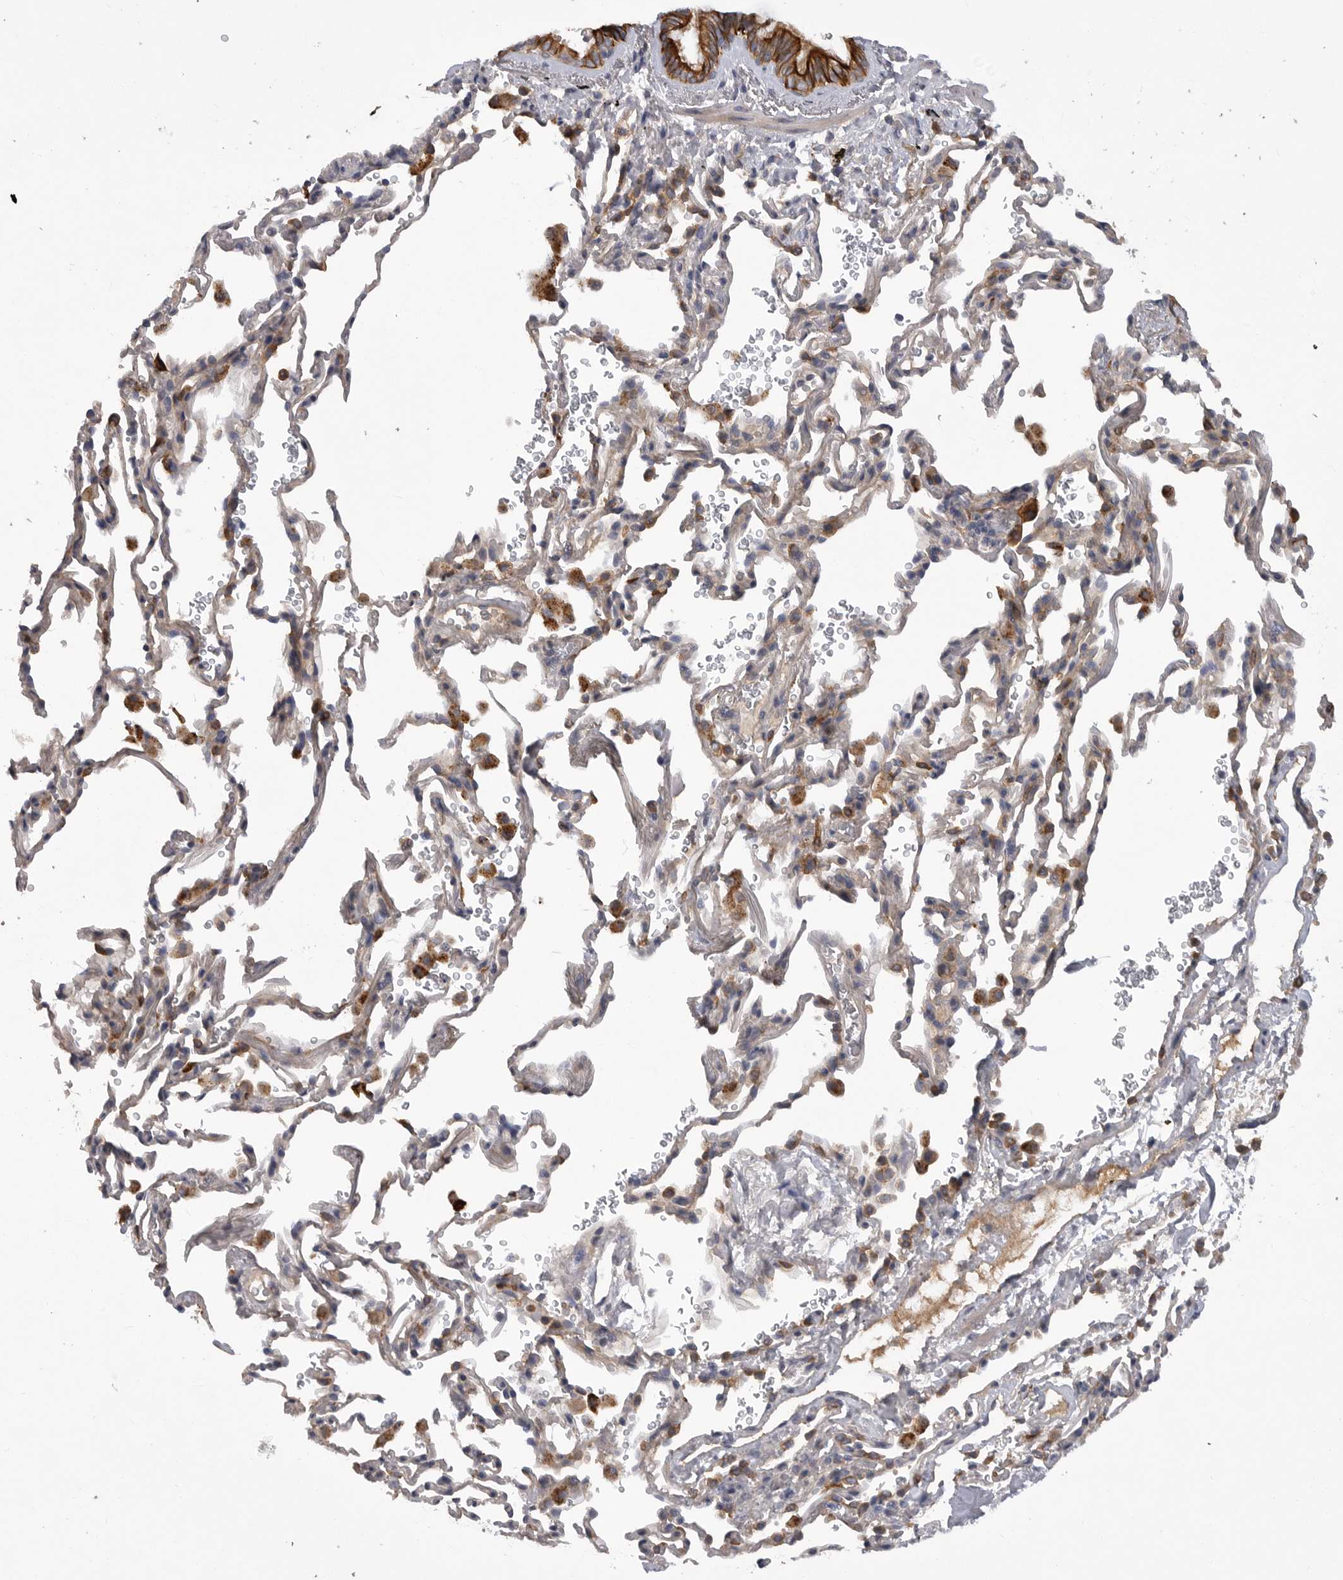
{"staining": {"intensity": "strong", "quantity": ">75%", "location": "cytoplasmic/membranous"}, "tissue": "bronchus", "cell_type": "Respiratory epithelial cells", "image_type": "normal", "snomed": [{"axis": "morphology", "description": "Normal tissue, NOS"}, {"axis": "morphology", "description": "Inflammation, NOS"}, {"axis": "topography", "description": "Bronchus"}], "caption": "The image reveals immunohistochemical staining of benign bronchus. There is strong cytoplasmic/membranous expression is appreciated in approximately >75% of respiratory epithelial cells.", "gene": "DHDDS", "patient": {"sex": "male", "age": 69}}